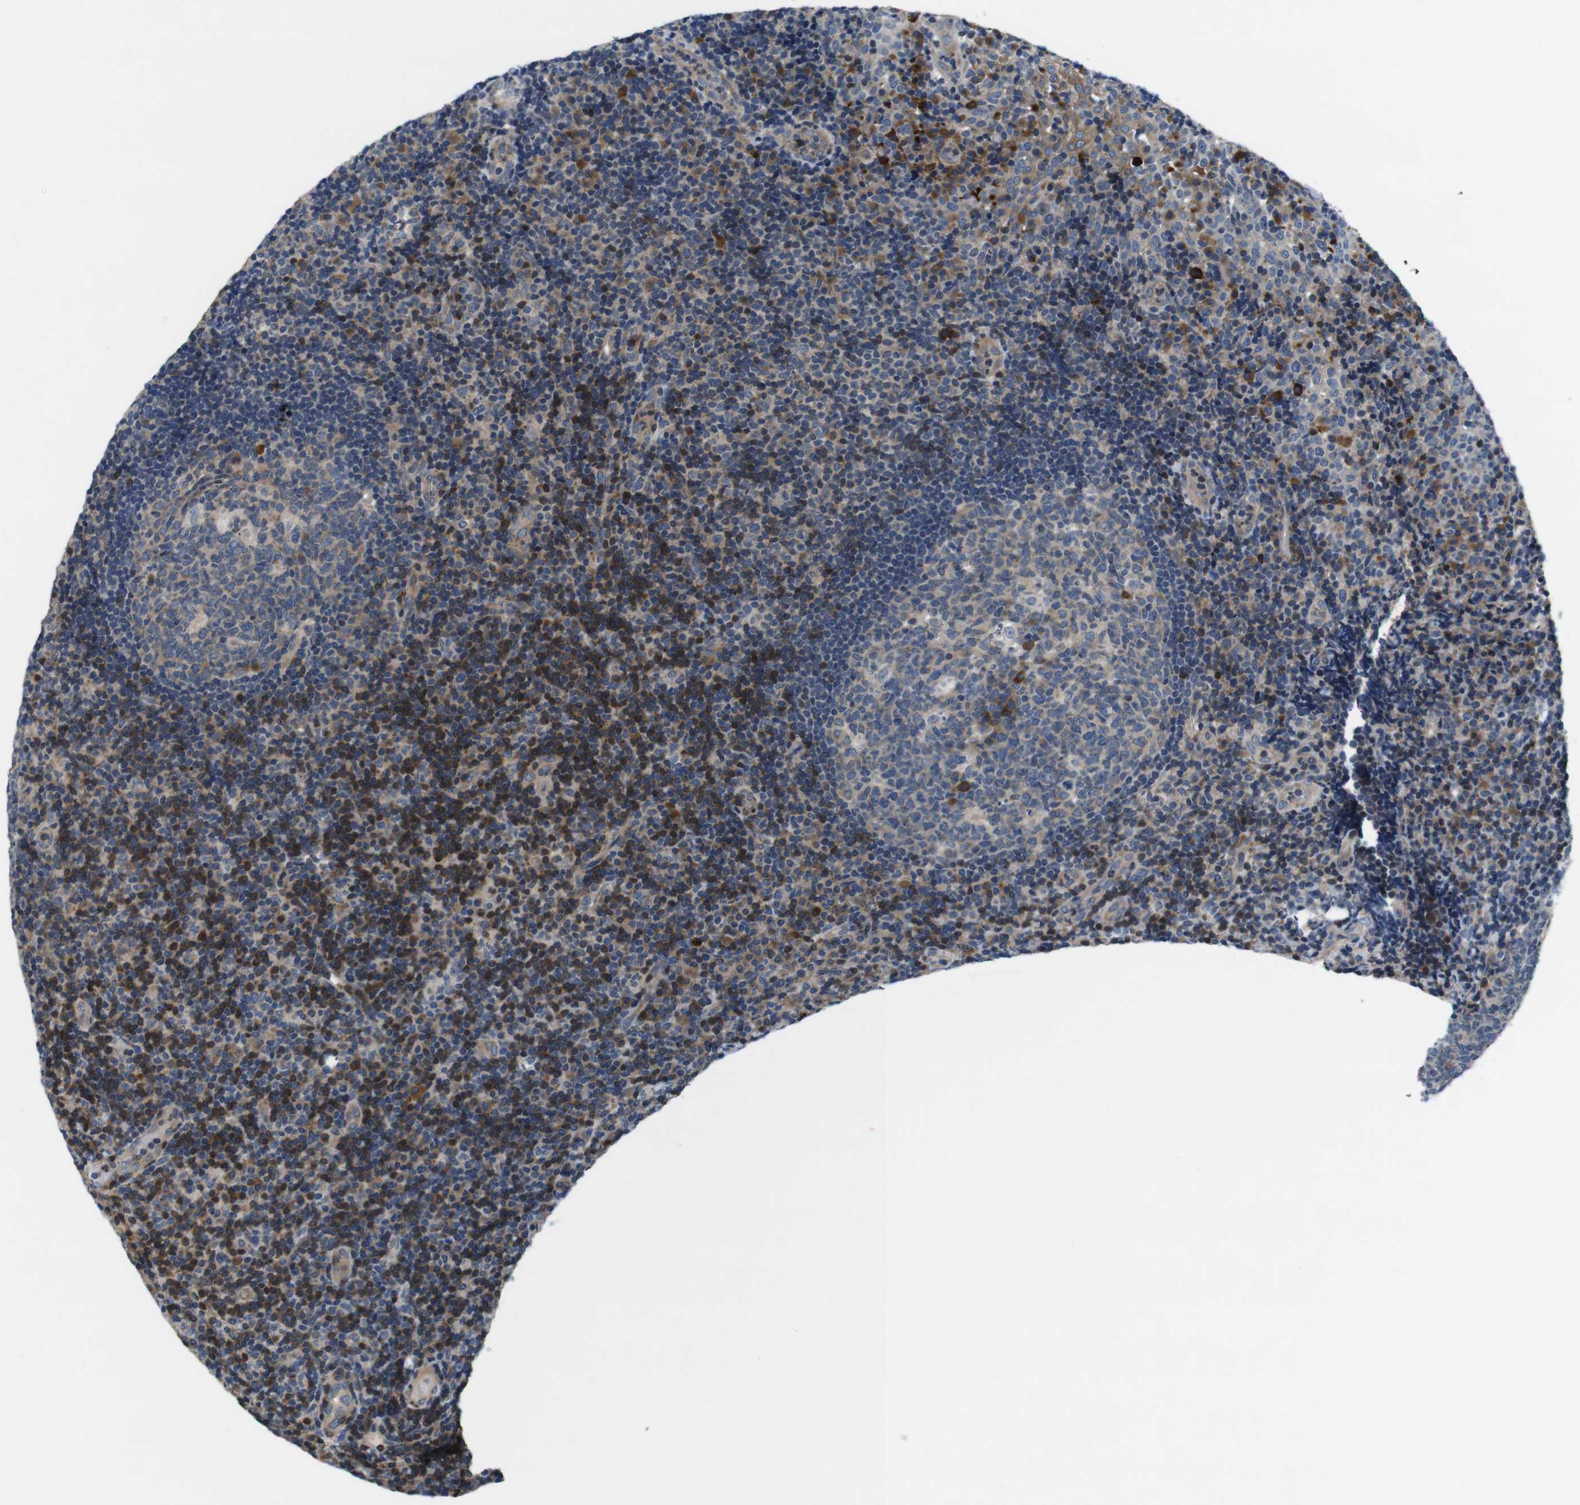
{"staining": {"intensity": "moderate", "quantity": "25%-75%", "location": "cytoplasmic/membranous"}, "tissue": "tonsil", "cell_type": "Germinal center cells", "image_type": "normal", "snomed": [{"axis": "morphology", "description": "Normal tissue, NOS"}, {"axis": "topography", "description": "Tonsil"}], "caption": "High-magnification brightfield microscopy of unremarkable tonsil stained with DAB (3,3'-diaminobenzidine) (brown) and counterstained with hematoxylin (blue). germinal center cells exhibit moderate cytoplasmic/membranous staining is seen in approximately25%-75% of cells.", "gene": "JAK1", "patient": {"sex": "female", "age": 40}}